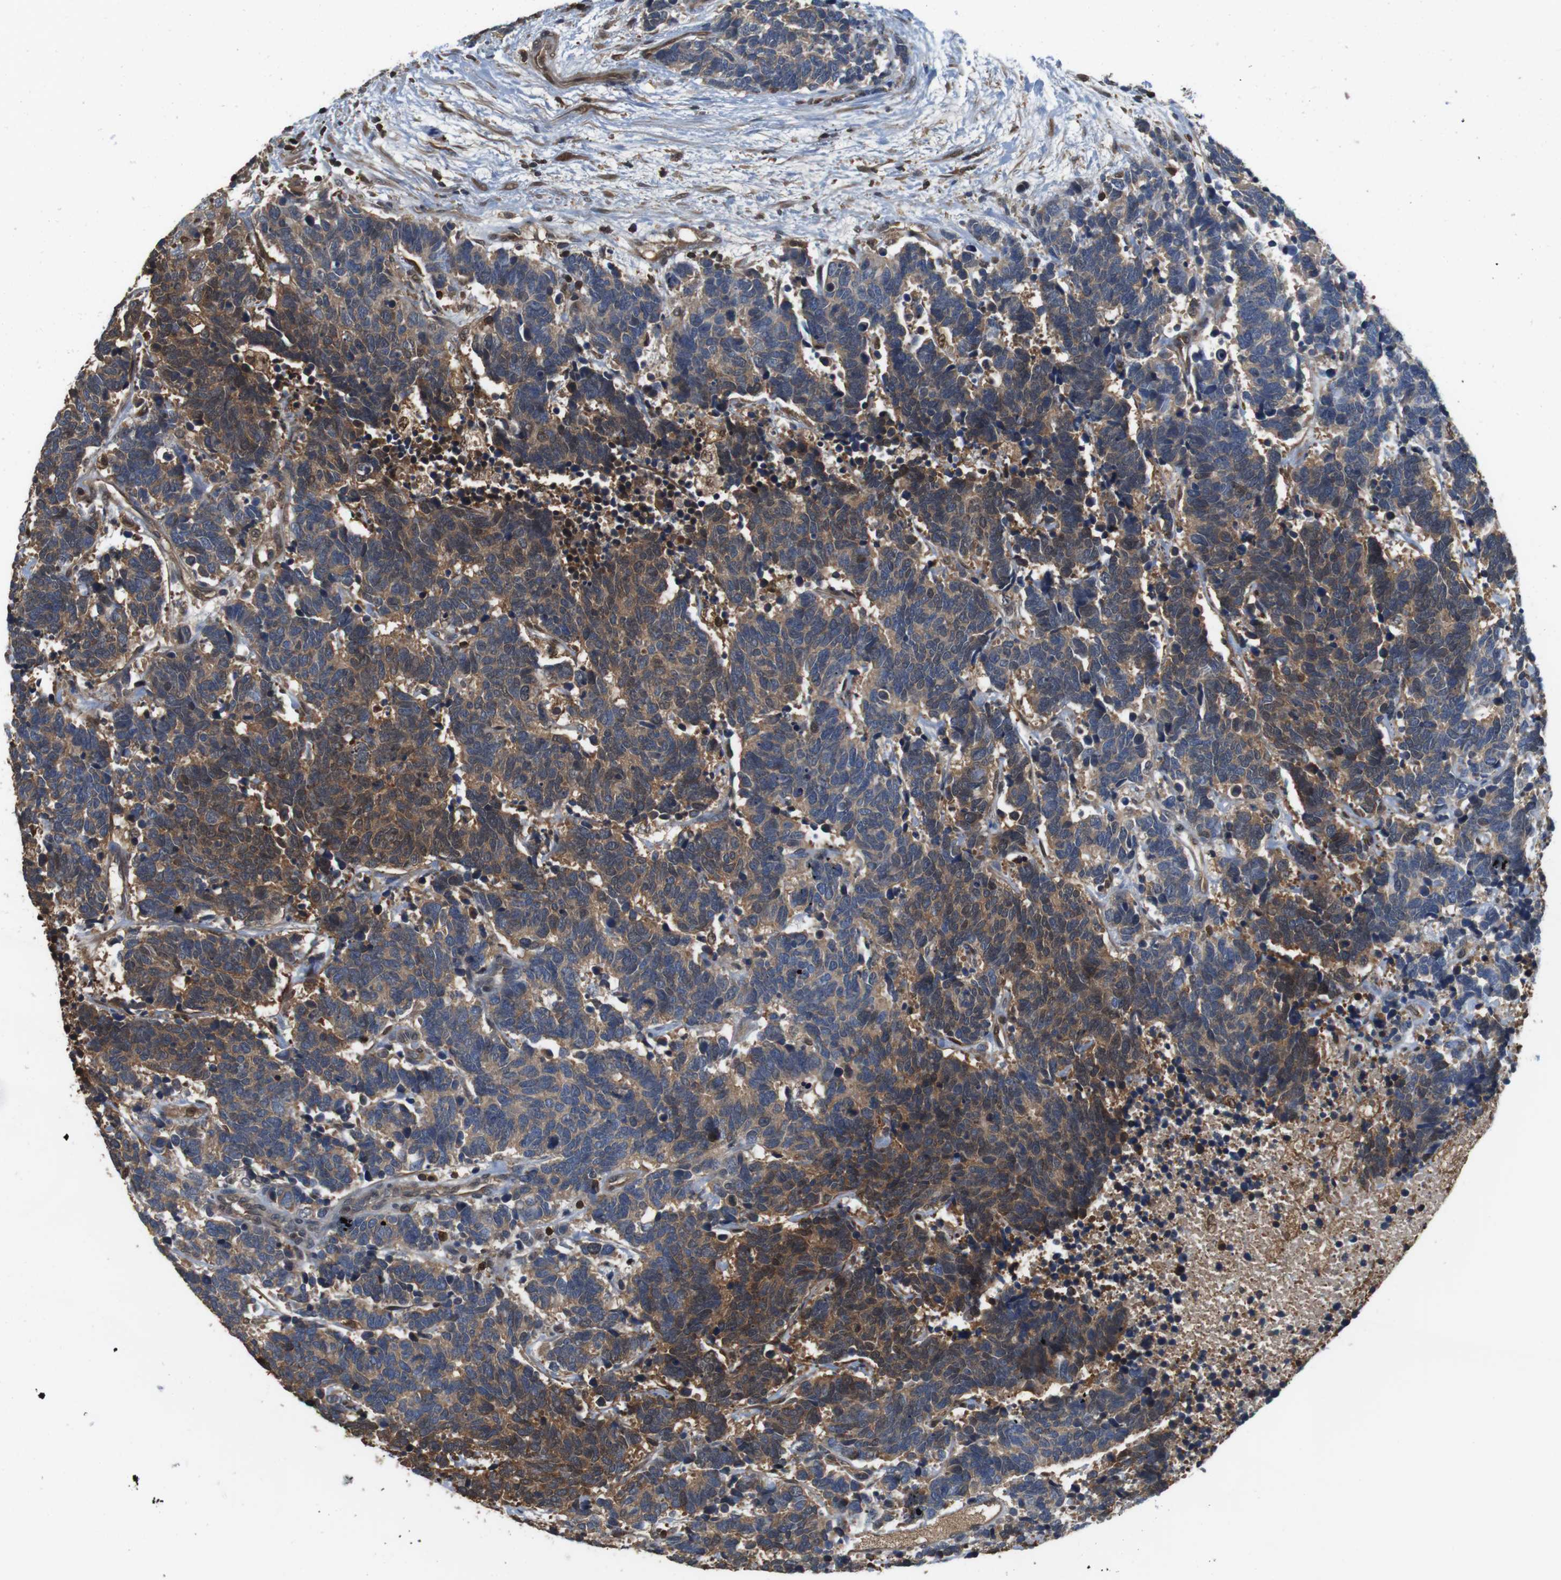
{"staining": {"intensity": "moderate", "quantity": ">75%", "location": "cytoplasmic/membranous,nuclear"}, "tissue": "carcinoid", "cell_type": "Tumor cells", "image_type": "cancer", "snomed": [{"axis": "morphology", "description": "Carcinoma, NOS"}, {"axis": "morphology", "description": "Carcinoid, malignant, NOS"}, {"axis": "topography", "description": "Urinary bladder"}], "caption": "Immunohistochemical staining of human carcinoid shows medium levels of moderate cytoplasmic/membranous and nuclear expression in approximately >75% of tumor cells.", "gene": "LDHA", "patient": {"sex": "male", "age": 57}}